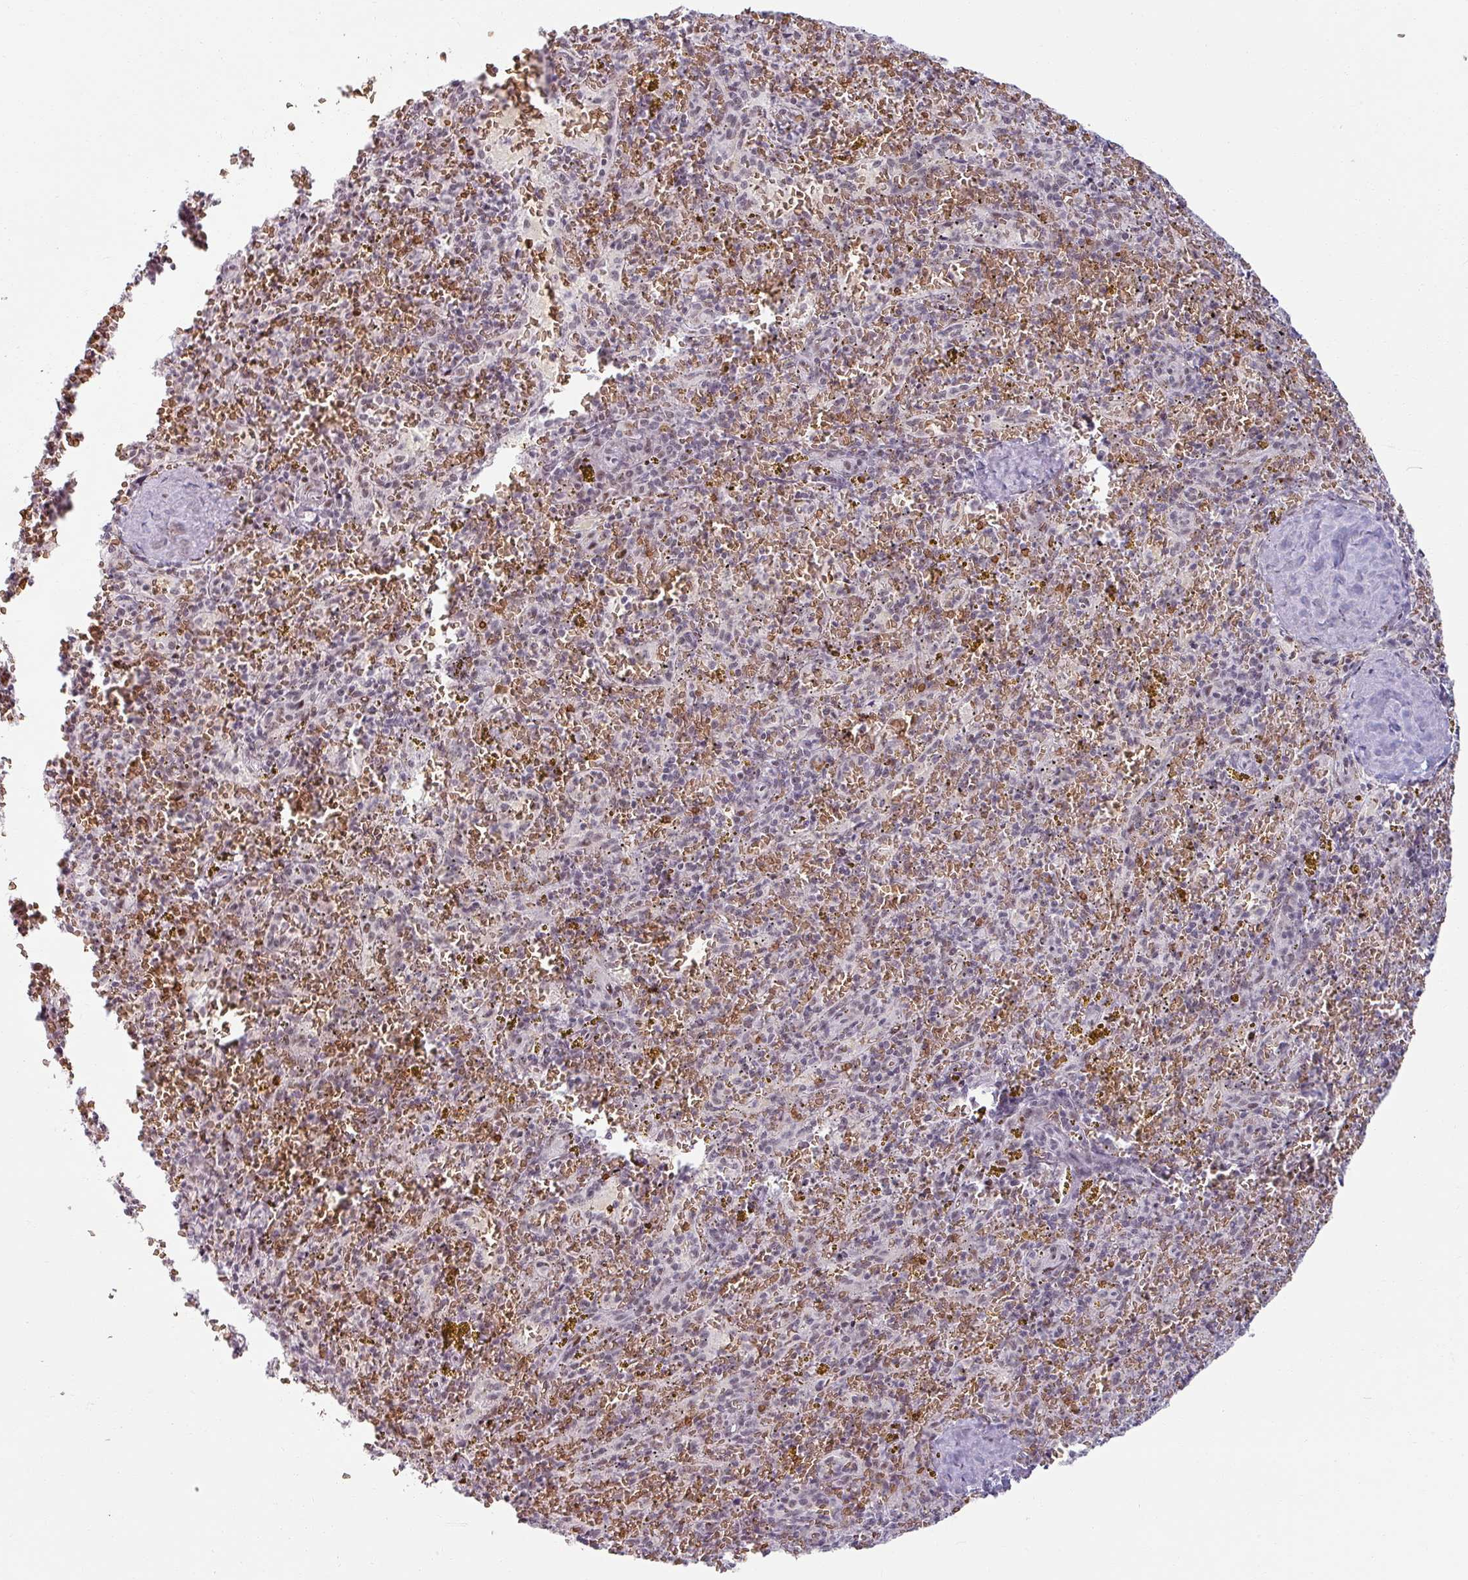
{"staining": {"intensity": "weak", "quantity": "25%-75%", "location": "nuclear"}, "tissue": "spleen", "cell_type": "Cells in red pulp", "image_type": "normal", "snomed": [{"axis": "morphology", "description": "Normal tissue, NOS"}, {"axis": "topography", "description": "Spleen"}], "caption": "Human spleen stained for a protein (brown) shows weak nuclear positive staining in about 25%-75% of cells in red pulp.", "gene": "NCOR1", "patient": {"sex": "male", "age": 57}}